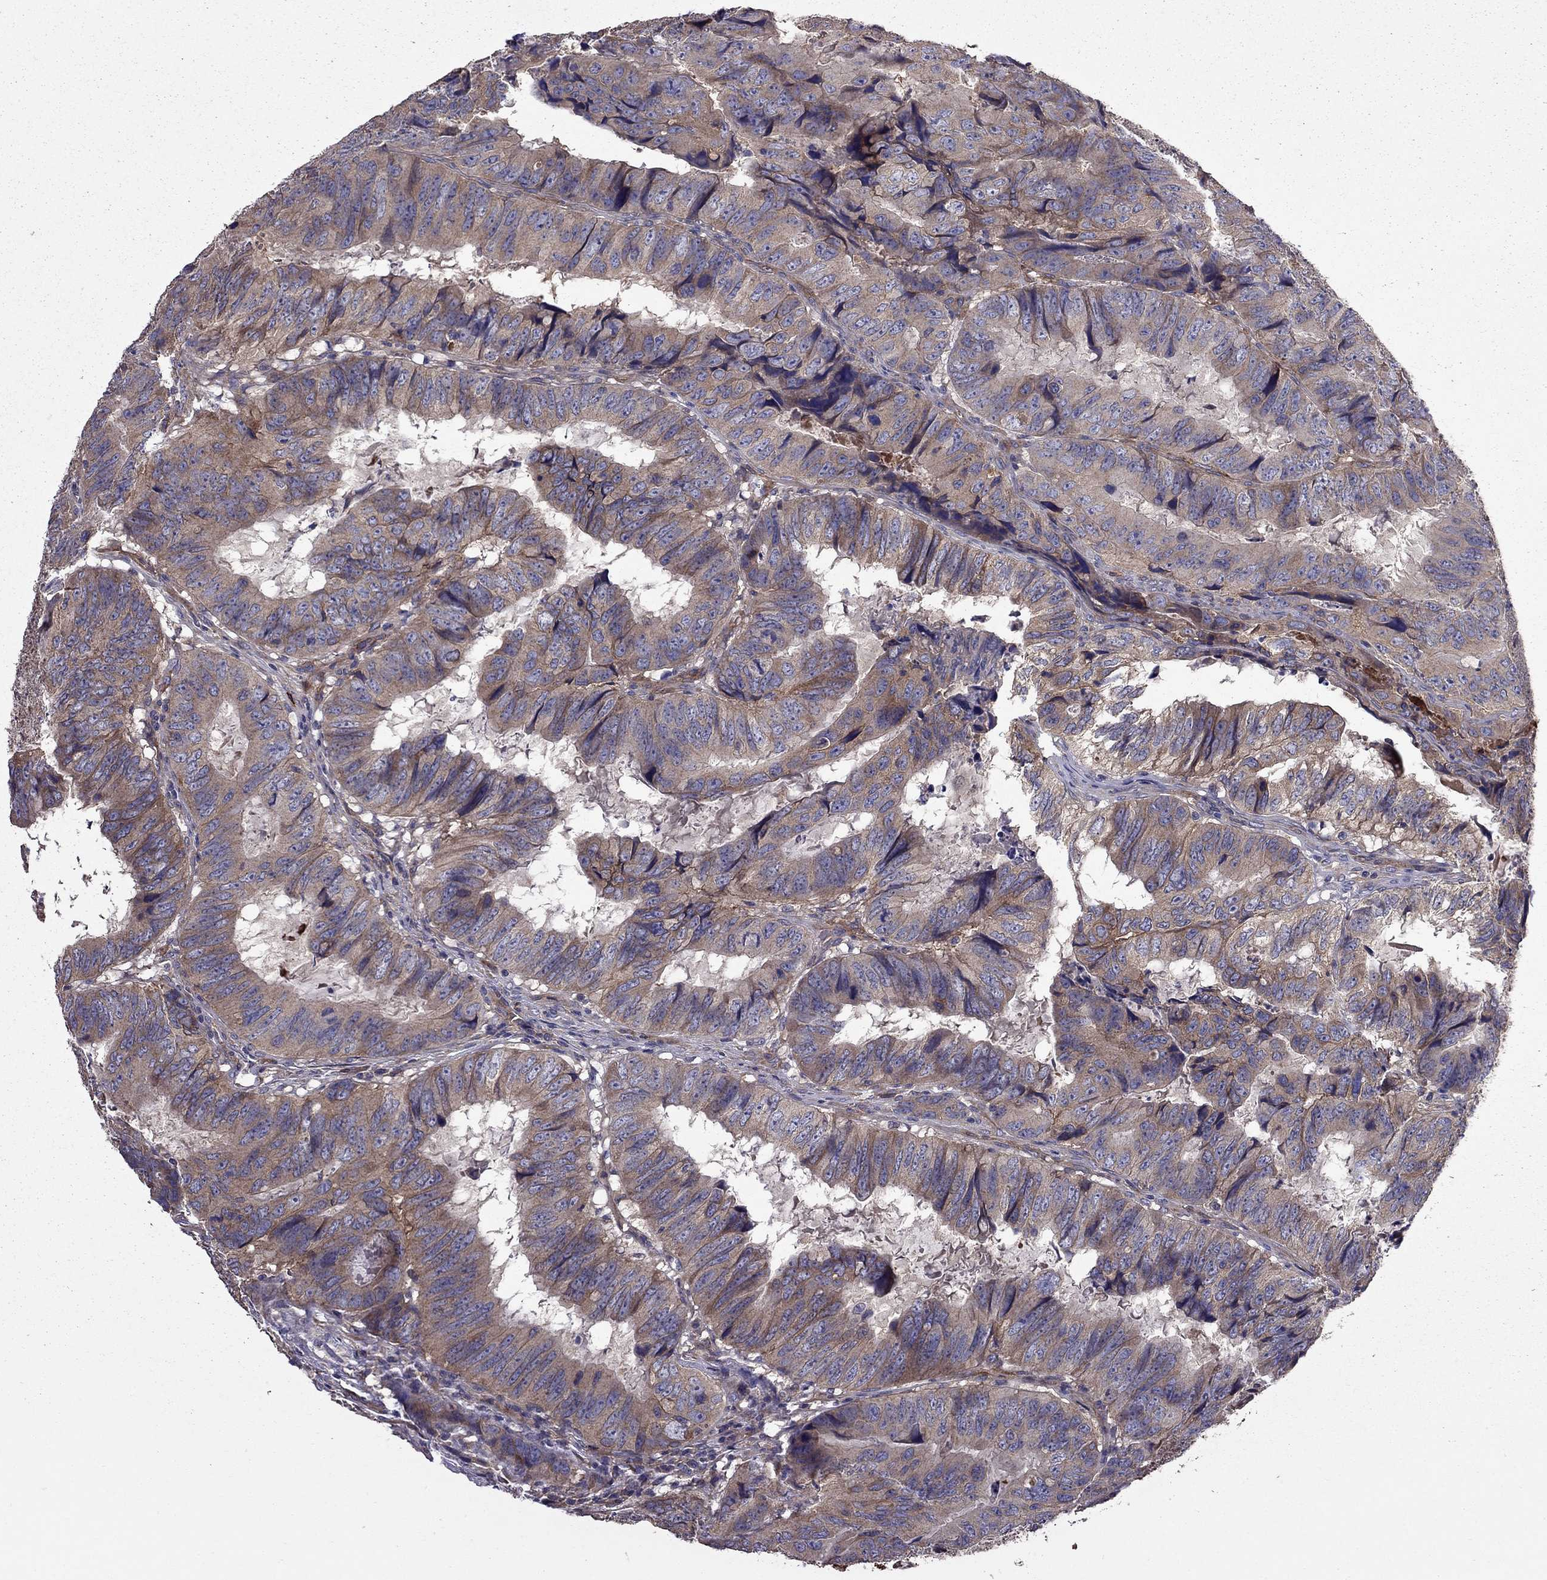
{"staining": {"intensity": "moderate", "quantity": ">75%", "location": "cytoplasmic/membranous"}, "tissue": "colorectal cancer", "cell_type": "Tumor cells", "image_type": "cancer", "snomed": [{"axis": "morphology", "description": "Adenocarcinoma, NOS"}, {"axis": "topography", "description": "Colon"}], "caption": "Colorectal adenocarcinoma tissue displays moderate cytoplasmic/membranous positivity in about >75% of tumor cells, visualized by immunohistochemistry. Using DAB (3,3'-diaminobenzidine) (brown) and hematoxylin (blue) stains, captured at high magnification using brightfield microscopy.", "gene": "ITGB1", "patient": {"sex": "male", "age": 79}}